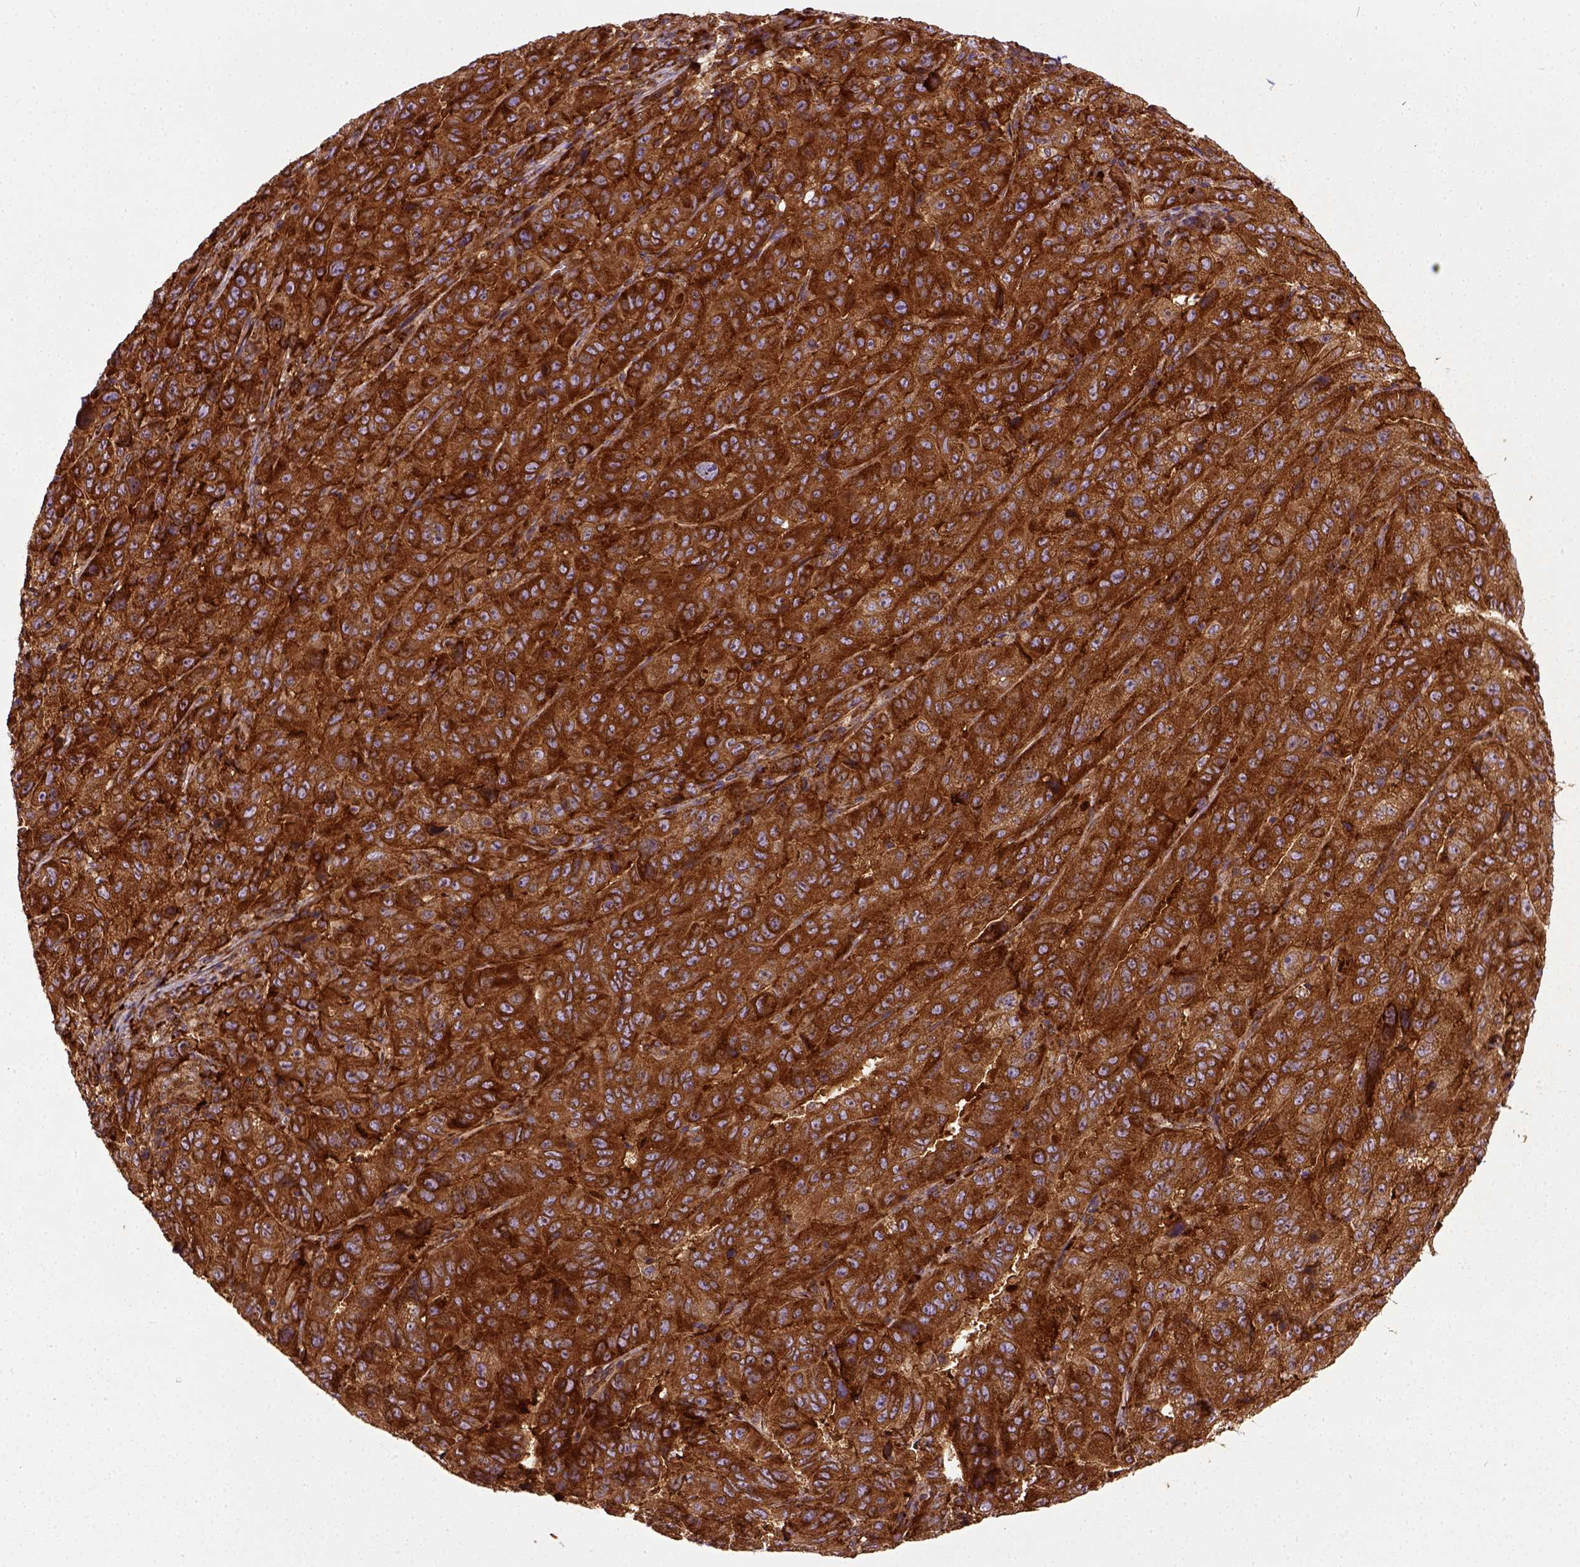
{"staining": {"intensity": "strong", "quantity": ">75%", "location": "cytoplasmic/membranous"}, "tissue": "pancreatic cancer", "cell_type": "Tumor cells", "image_type": "cancer", "snomed": [{"axis": "morphology", "description": "Adenocarcinoma, NOS"}, {"axis": "topography", "description": "Pancreas"}], "caption": "Human pancreatic cancer (adenocarcinoma) stained with a protein marker exhibits strong staining in tumor cells.", "gene": "CAPRIN1", "patient": {"sex": "male", "age": 63}}